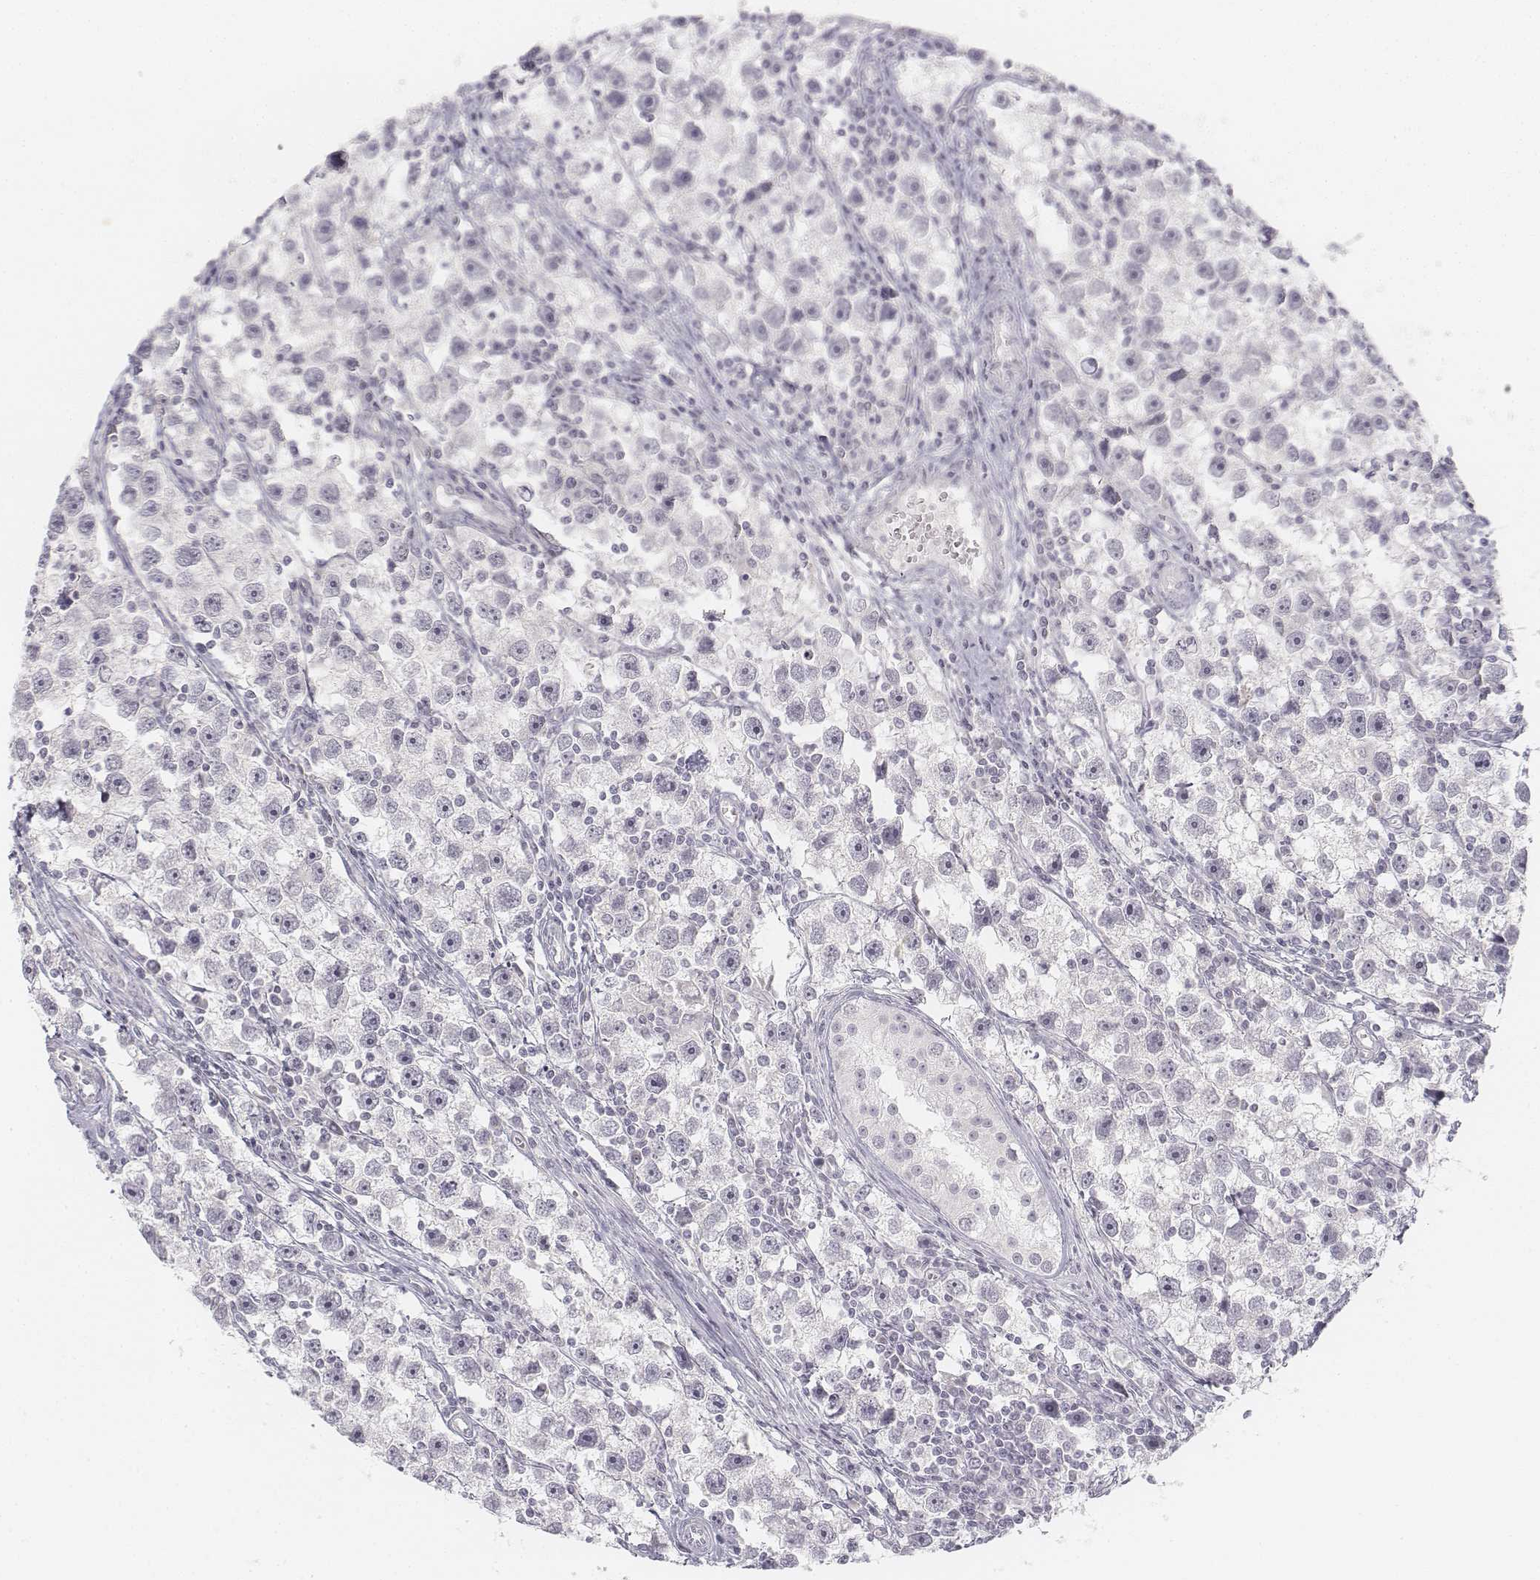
{"staining": {"intensity": "negative", "quantity": "none", "location": "none"}, "tissue": "testis cancer", "cell_type": "Tumor cells", "image_type": "cancer", "snomed": [{"axis": "morphology", "description": "Seminoma, NOS"}, {"axis": "topography", "description": "Testis"}], "caption": "This histopathology image is of testis cancer stained with immunohistochemistry (IHC) to label a protein in brown with the nuclei are counter-stained blue. There is no expression in tumor cells.", "gene": "KRT25", "patient": {"sex": "male", "age": 30}}